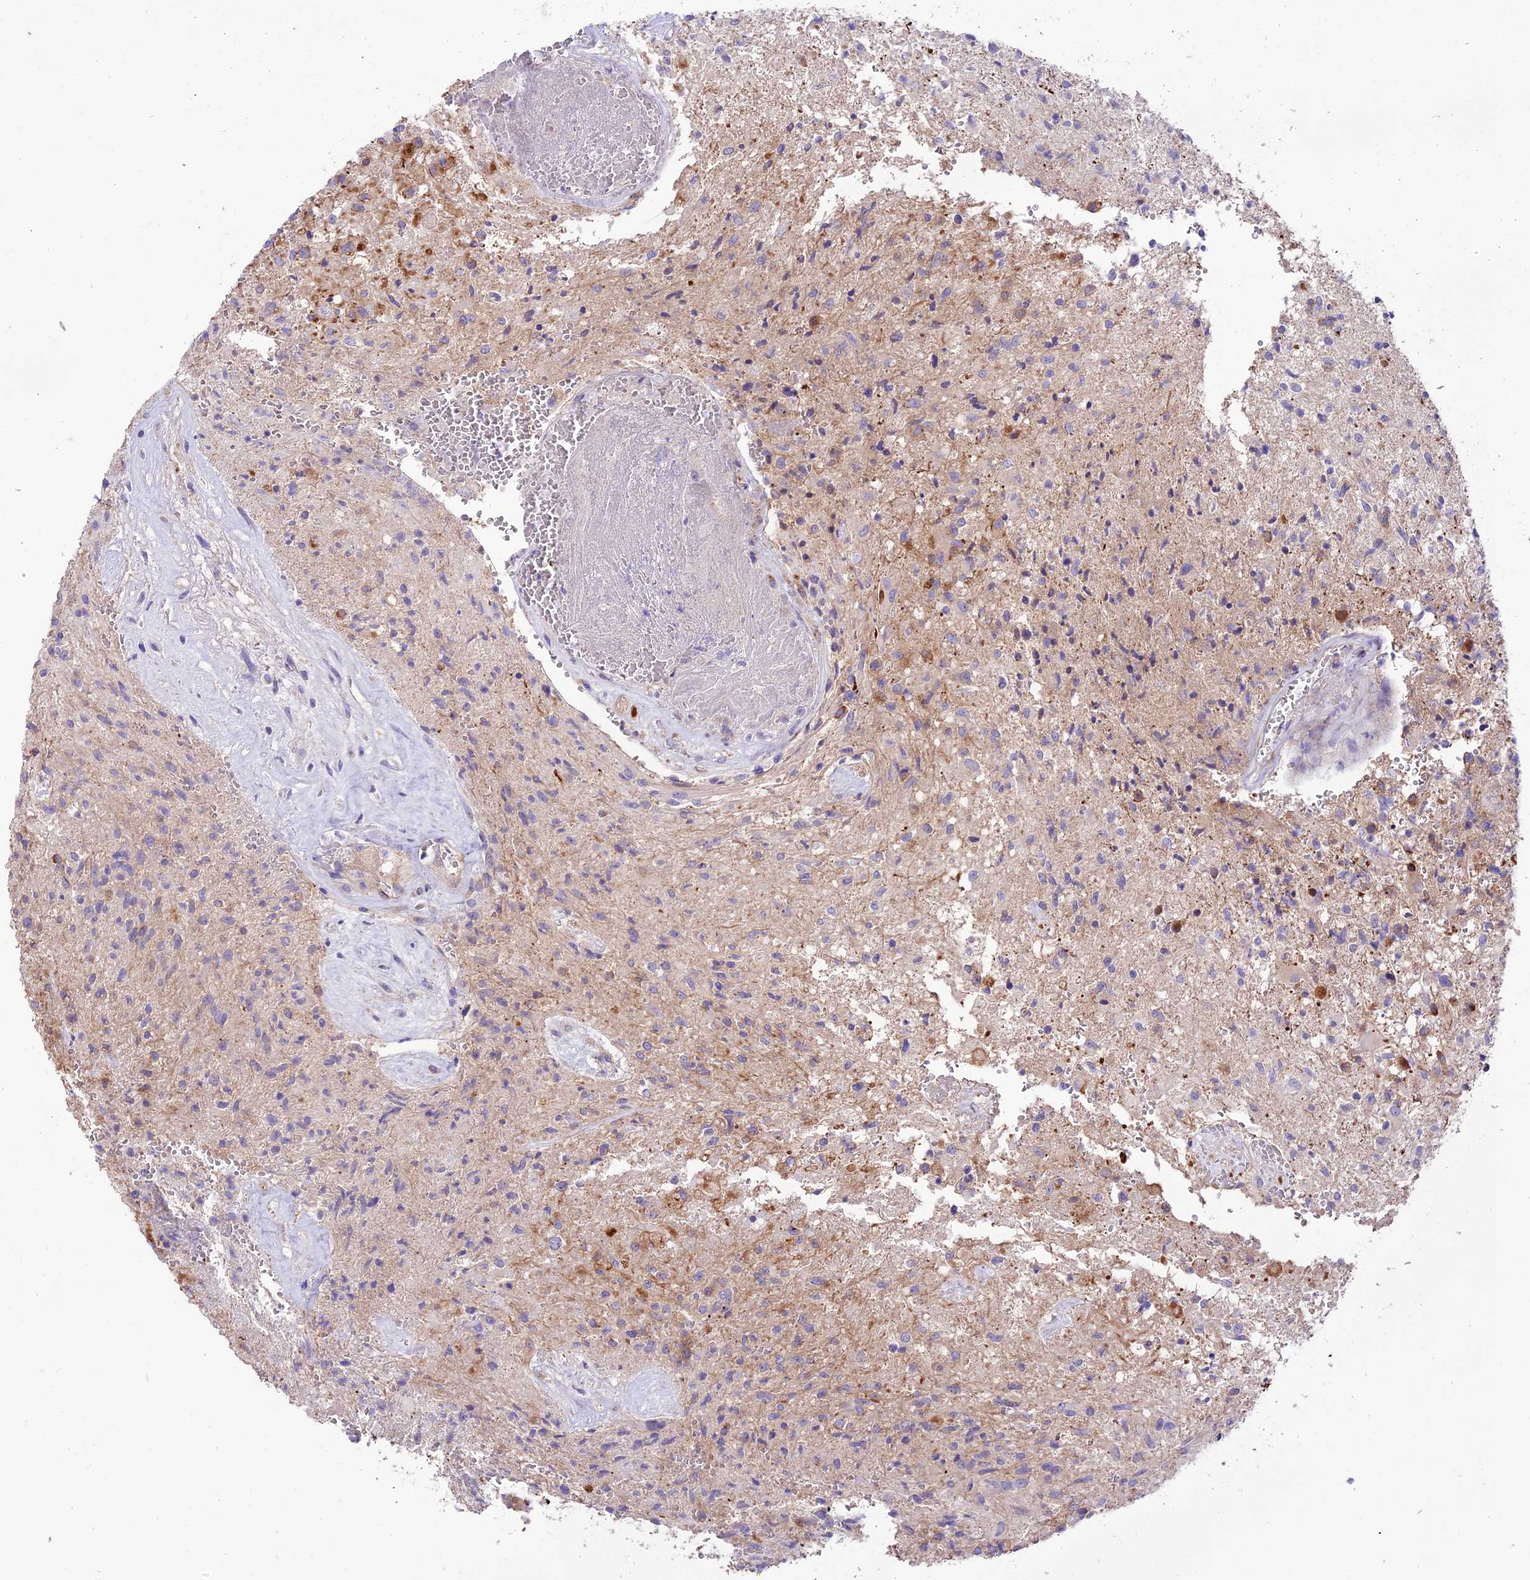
{"staining": {"intensity": "negative", "quantity": "none", "location": "none"}, "tissue": "glioma", "cell_type": "Tumor cells", "image_type": "cancer", "snomed": [{"axis": "morphology", "description": "Glioma, malignant, High grade"}, {"axis": "topography", "description": "Brain"}], "caption": "The histopathology image displays no significant staining in tumor cells of malignant high-grade glioma.", "gene": "CD99L2", "patient": {"sex": "male", "age": 56}}